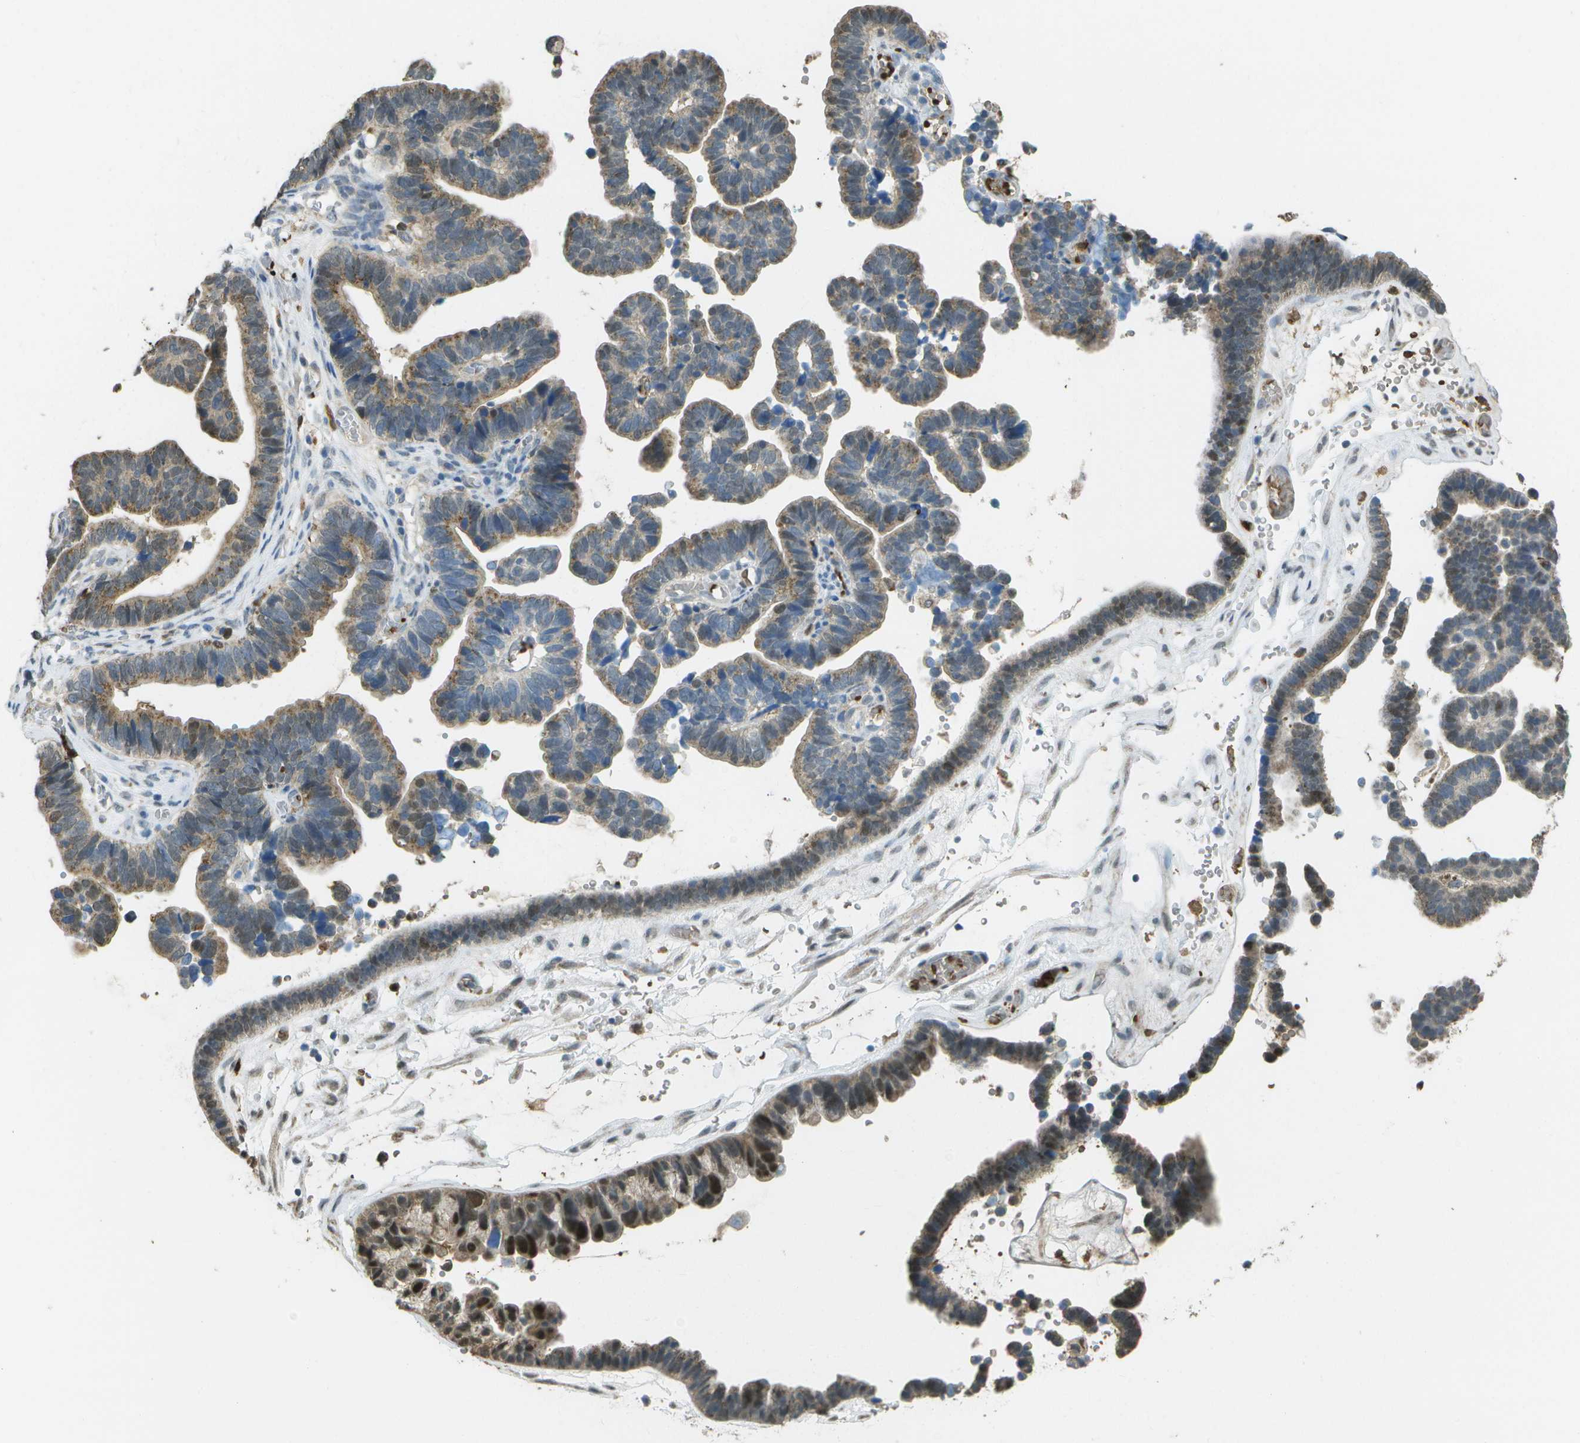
{"staining": {"intensity": "moderate", "quantity": ">75%", "location": "cytoplasmic/membranous,nuclear"}, "tissue": "ovarian cancer", "cell_type": "Tumor cells", "image_type": "cancer", "snomed": [{"axis": "morphology", "description": "Cystadenocarcinoma, serous, NOS"}, {"axis": "topography", "description": "Ovary"}], "caption": "An image showing moderate cytoplasmic/membranous and nuclear expression in approximately >75% of tumor cells in ovarian cancer (serous cystadenocarcinoma), as visualized by brown immunohistochemical staining.", "gene": "CACHD1", "patient": {"sex": "female", "age": 56}}